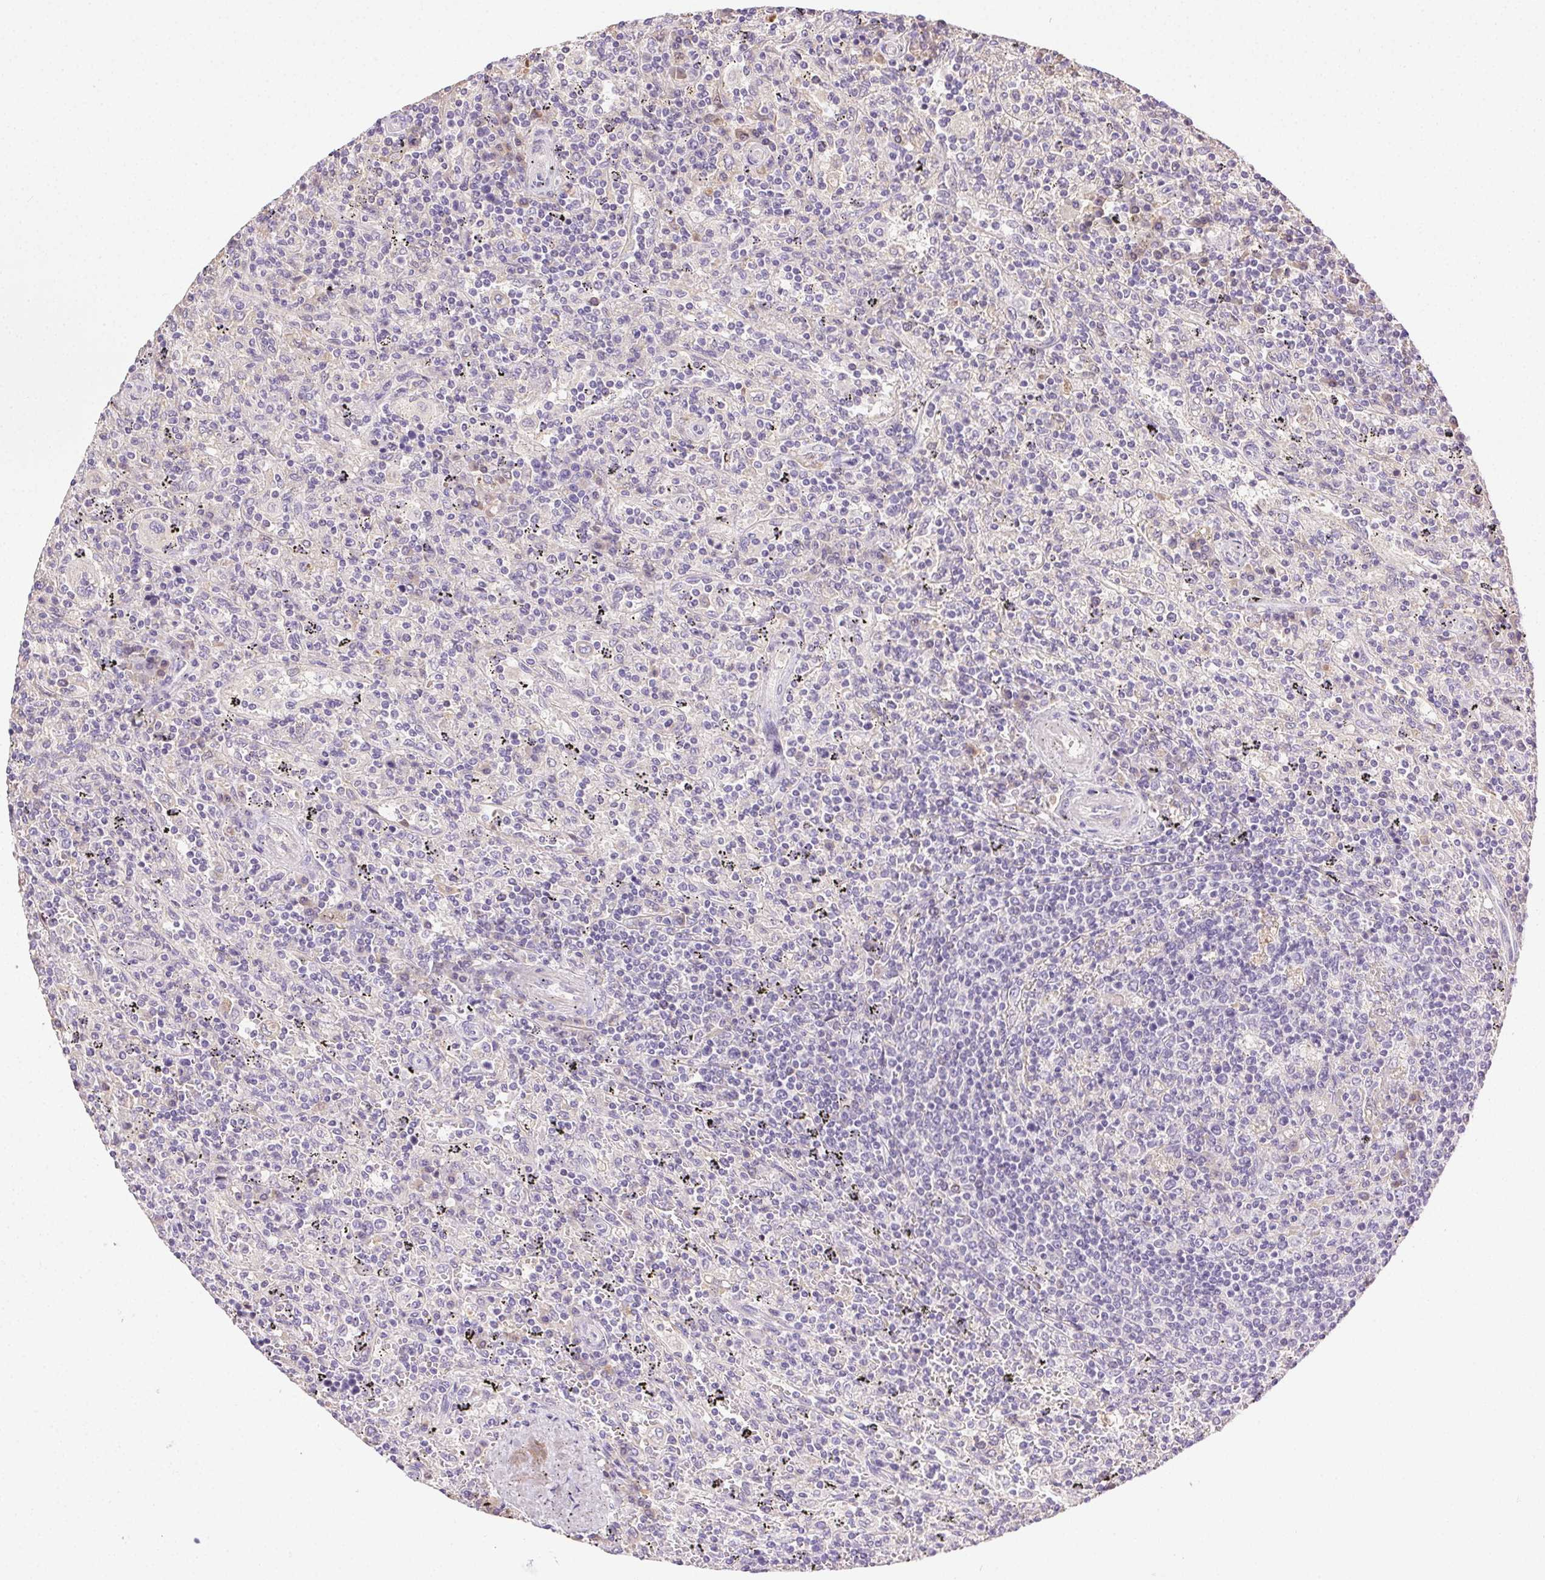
{"staining": {"intensity": "negative", "quantity": "none", "location": "none"}, "tissue": "lymphoma", "cell_type": "Tumor cells", "image_type": "cancer", "snomed": [{"axis": "morphology", "description": "Malignant lymphoma, non-Hodgkin's type, Low grade"}, {"axis": "topography", "description": "Spleen"}], "caption": "DAB immunohistochemical staining of low-grade malignant lymphoma, non-Hodgkin's type demonstrates no significant expression in tumor cells.", "gene": "BPIFB2", "patient": {"sex": "male", "age": 62}}